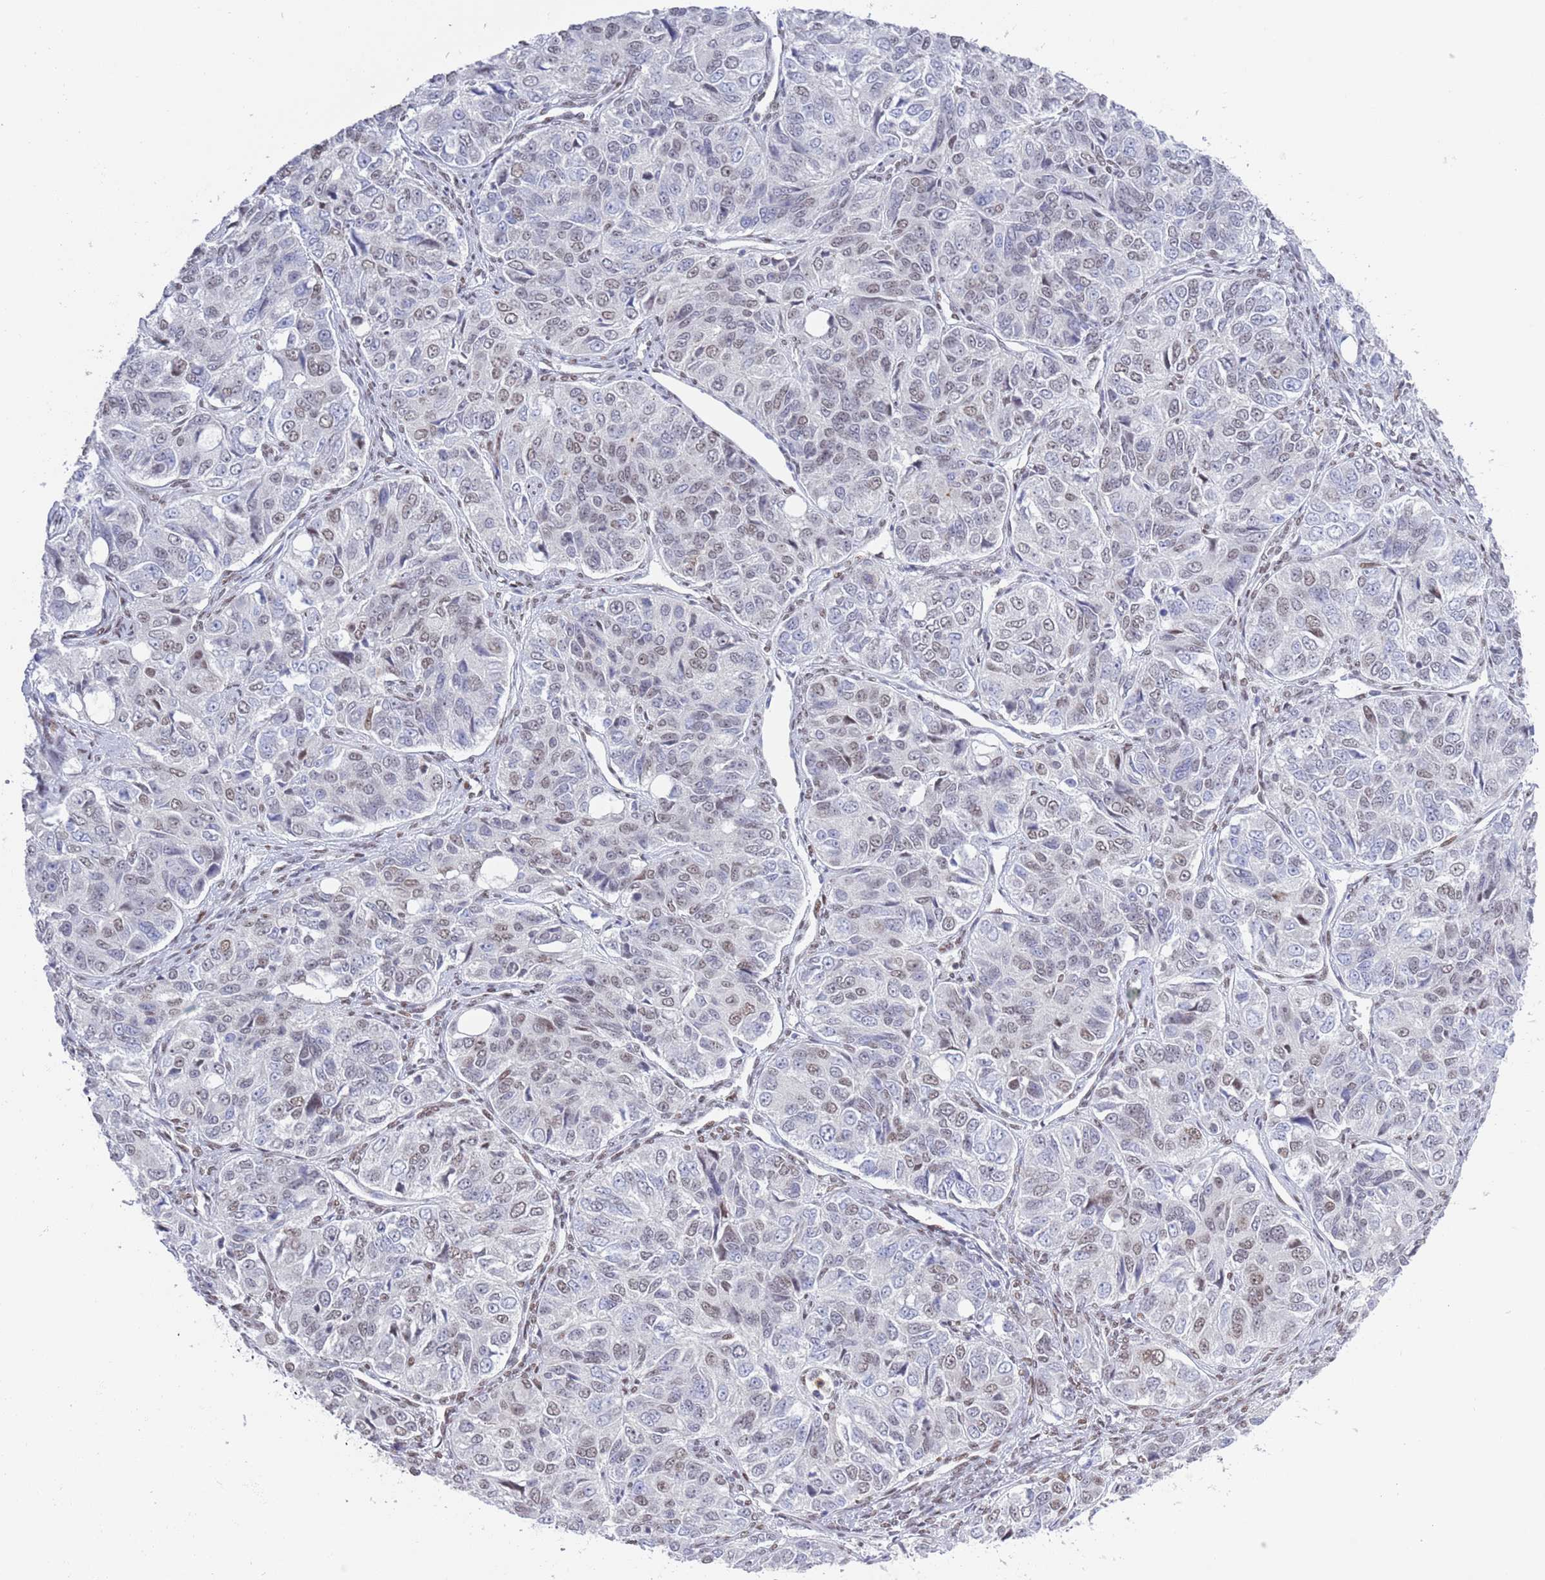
{"staining": {"intensity": "moderate", "quantity": "<25%", "location": "nuclear"}, "tissue": "ovarian cancer", "cell_type": "Tumor cells", "image_type": "cancer", "snomed": [{"axis": "morphology", "description": "Carcinoma, endometroid"}, {"axis": "topography", "description": "Ovary"}], "caption": "Immunohistochemistry micrograph of human endometroid carcinoma (ovarian) stained for a protein (brown), which shows low levels of moderate nuclear staining in approximately <25% of tumor cells.", "gene": "ZNF382", "patient": {"sex": "female", "age": 51}}